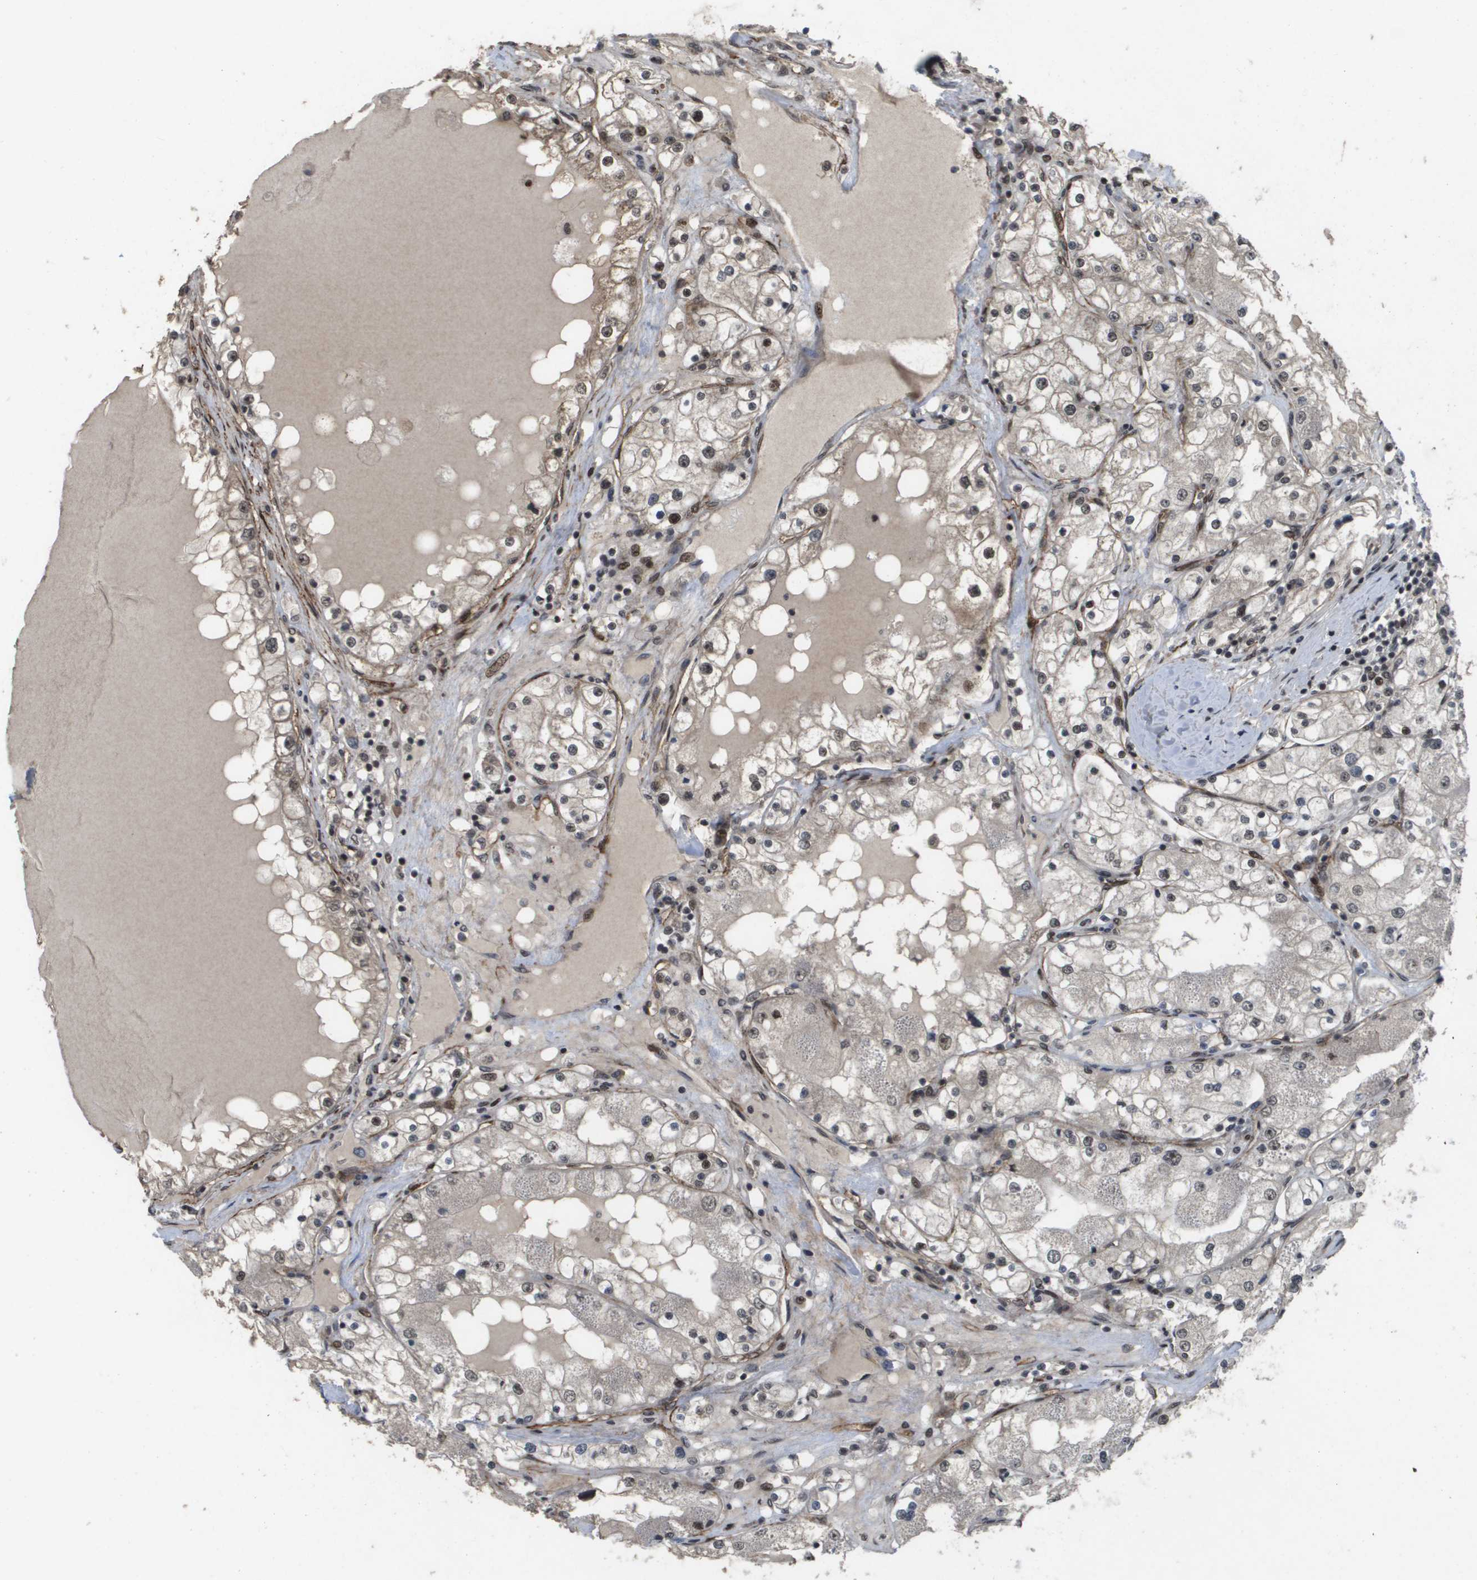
{"staining": {"intensity": "weak", "quantity": "25%-75%", "location": "nuclear"}, "tissue": "renal cancer", "cell_type": "Tumor cells", "image_type": "cancer", "snomed": [{"axis": "morphology", "description": "Adenocarcinoma, NOS"}, {"axis": "topography", "description": "Kidney"}], "caption": "Immunohistochemical staining of adenocarcinoma (renal) demonstrates weak nuclear protein expression in about 25%-75% of tumor cells.", "gene": "KAT5", "patient": {"sex": "male", "age": 68}}